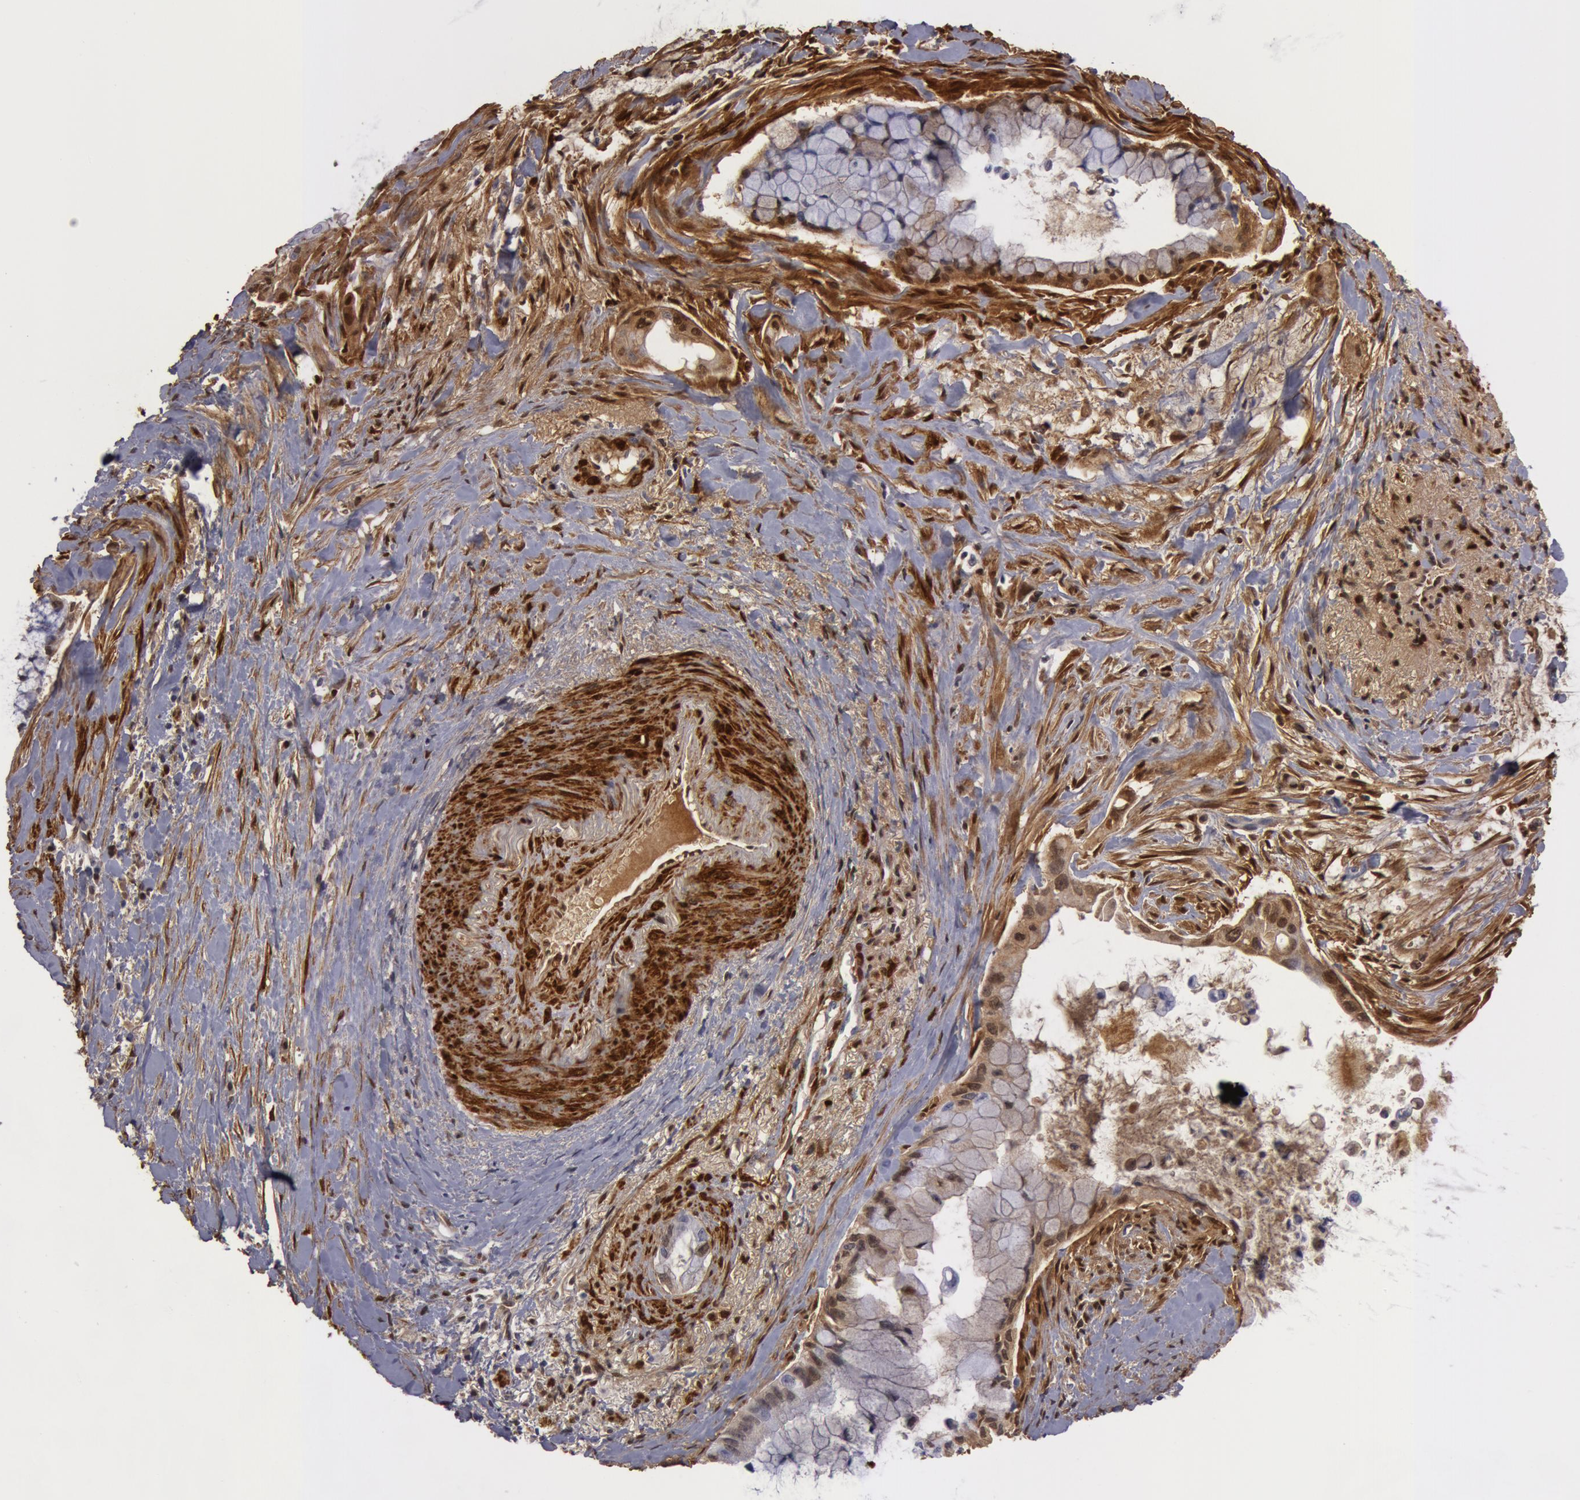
{"staining": {"intensity": "weak", "quantity": "25%-75%", "location": "cytoplasmic/membranous"}, "tissue": "pancreatic cancer", "cell_type": "Tumor cells", "image_type": "cancer", "snomed": [{"axis": "morphology", "description": "Adenocarcinoma, NOS"}, {"axis": "topography", "description": "Pancreas"}], "caption": "This micrograph displays immunohistochemistry staining of human pancreatic adenocarcinoma, with low weak cytoplasmic/membranous positivity in approximately 25%-75% of tumor cells.", "gene": "TAGLN", "patient": {"sex": "male", "age": 59}}